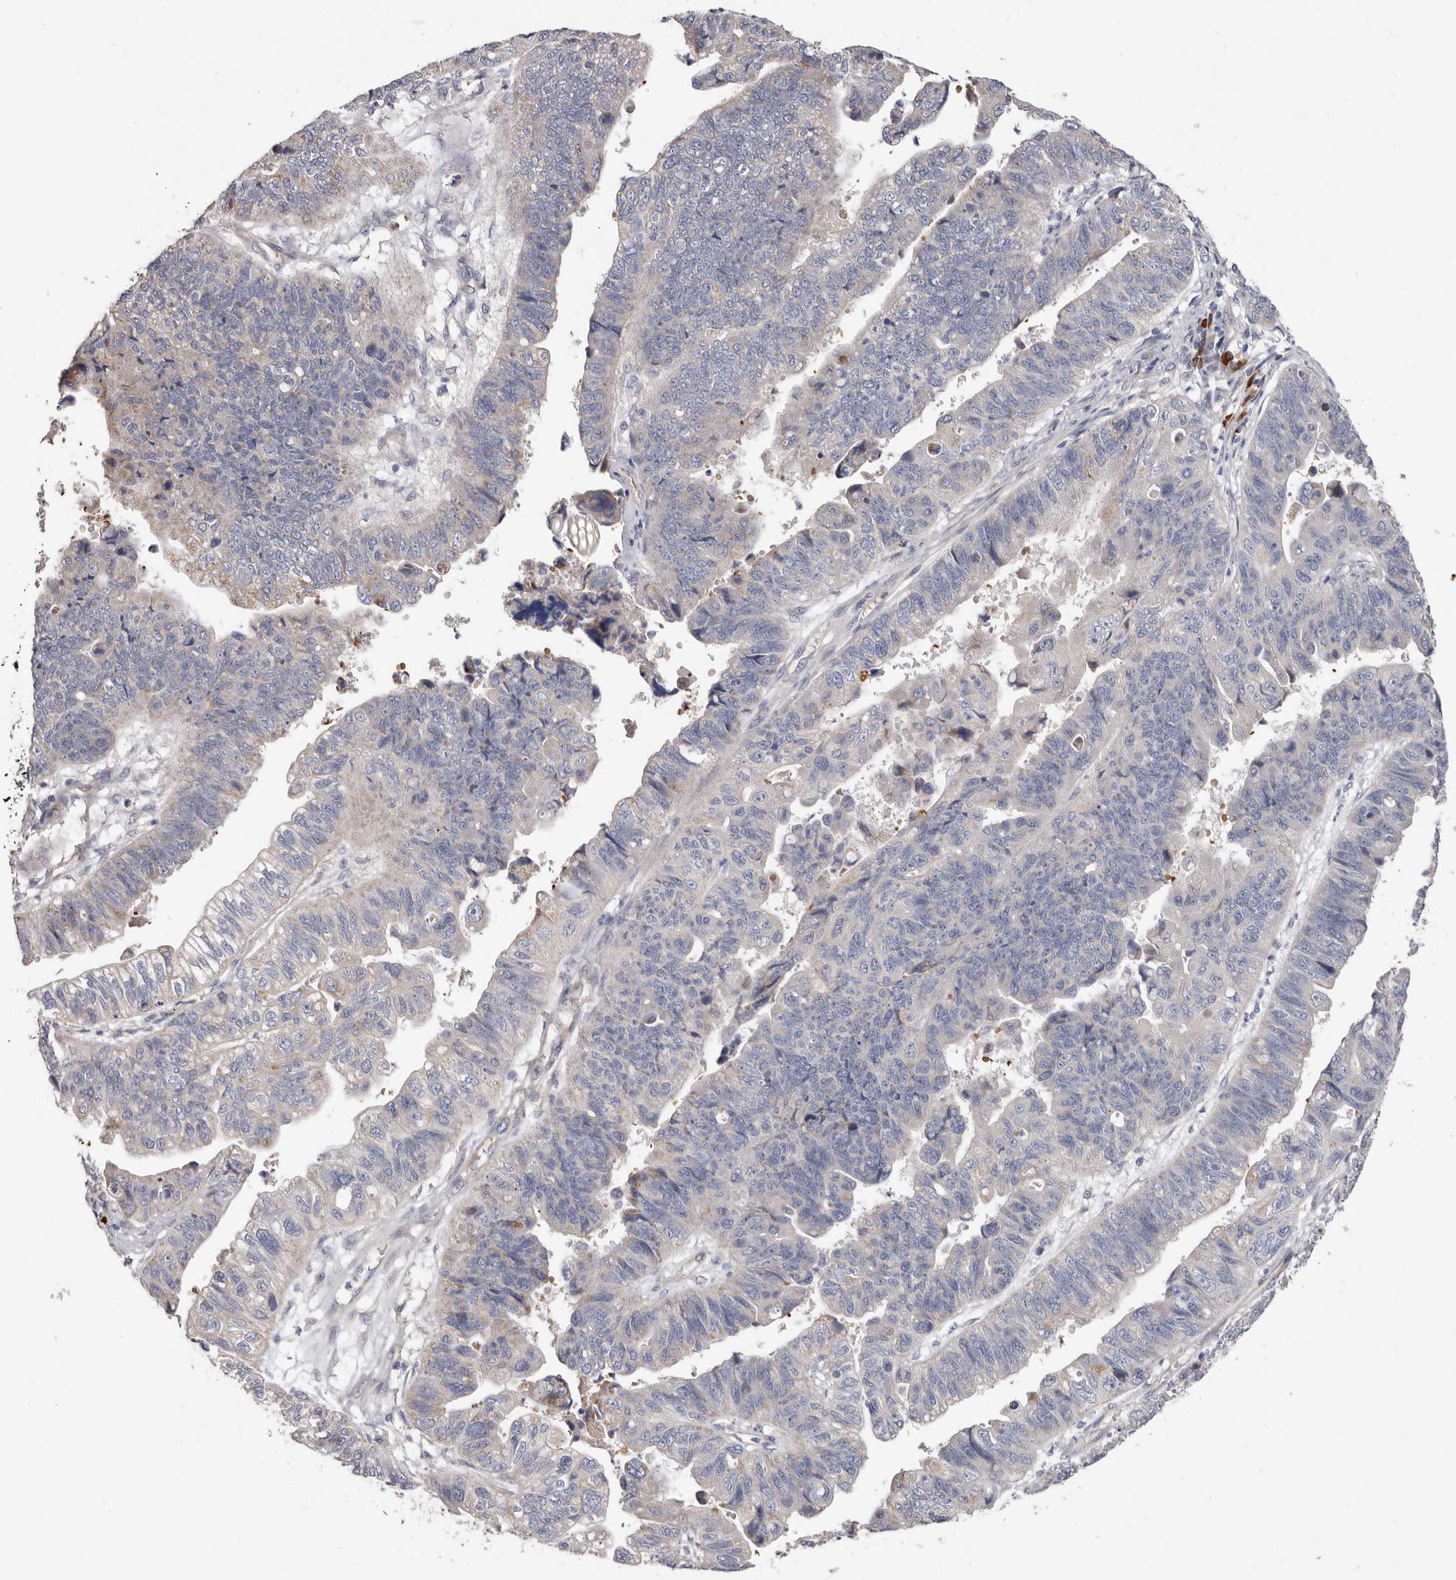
{"staining": {"intensity": "negative", "quantity": "none", "location": "none"}, "tissue": "stomach cancer", "cell_type": "Tumor cells", "image_type": "cancer", "snomed": [{"axis": "morphology", "description": "Adenocarcinoma, NOS"}, {"axis": "topography", "description": "Stomach"}], "caption": "There is no significant staining in tumor cells of stomach cancer (adenocarcinoma).", "gene": "SPTA1", "patient": {"sex": "male", "age": 59}}